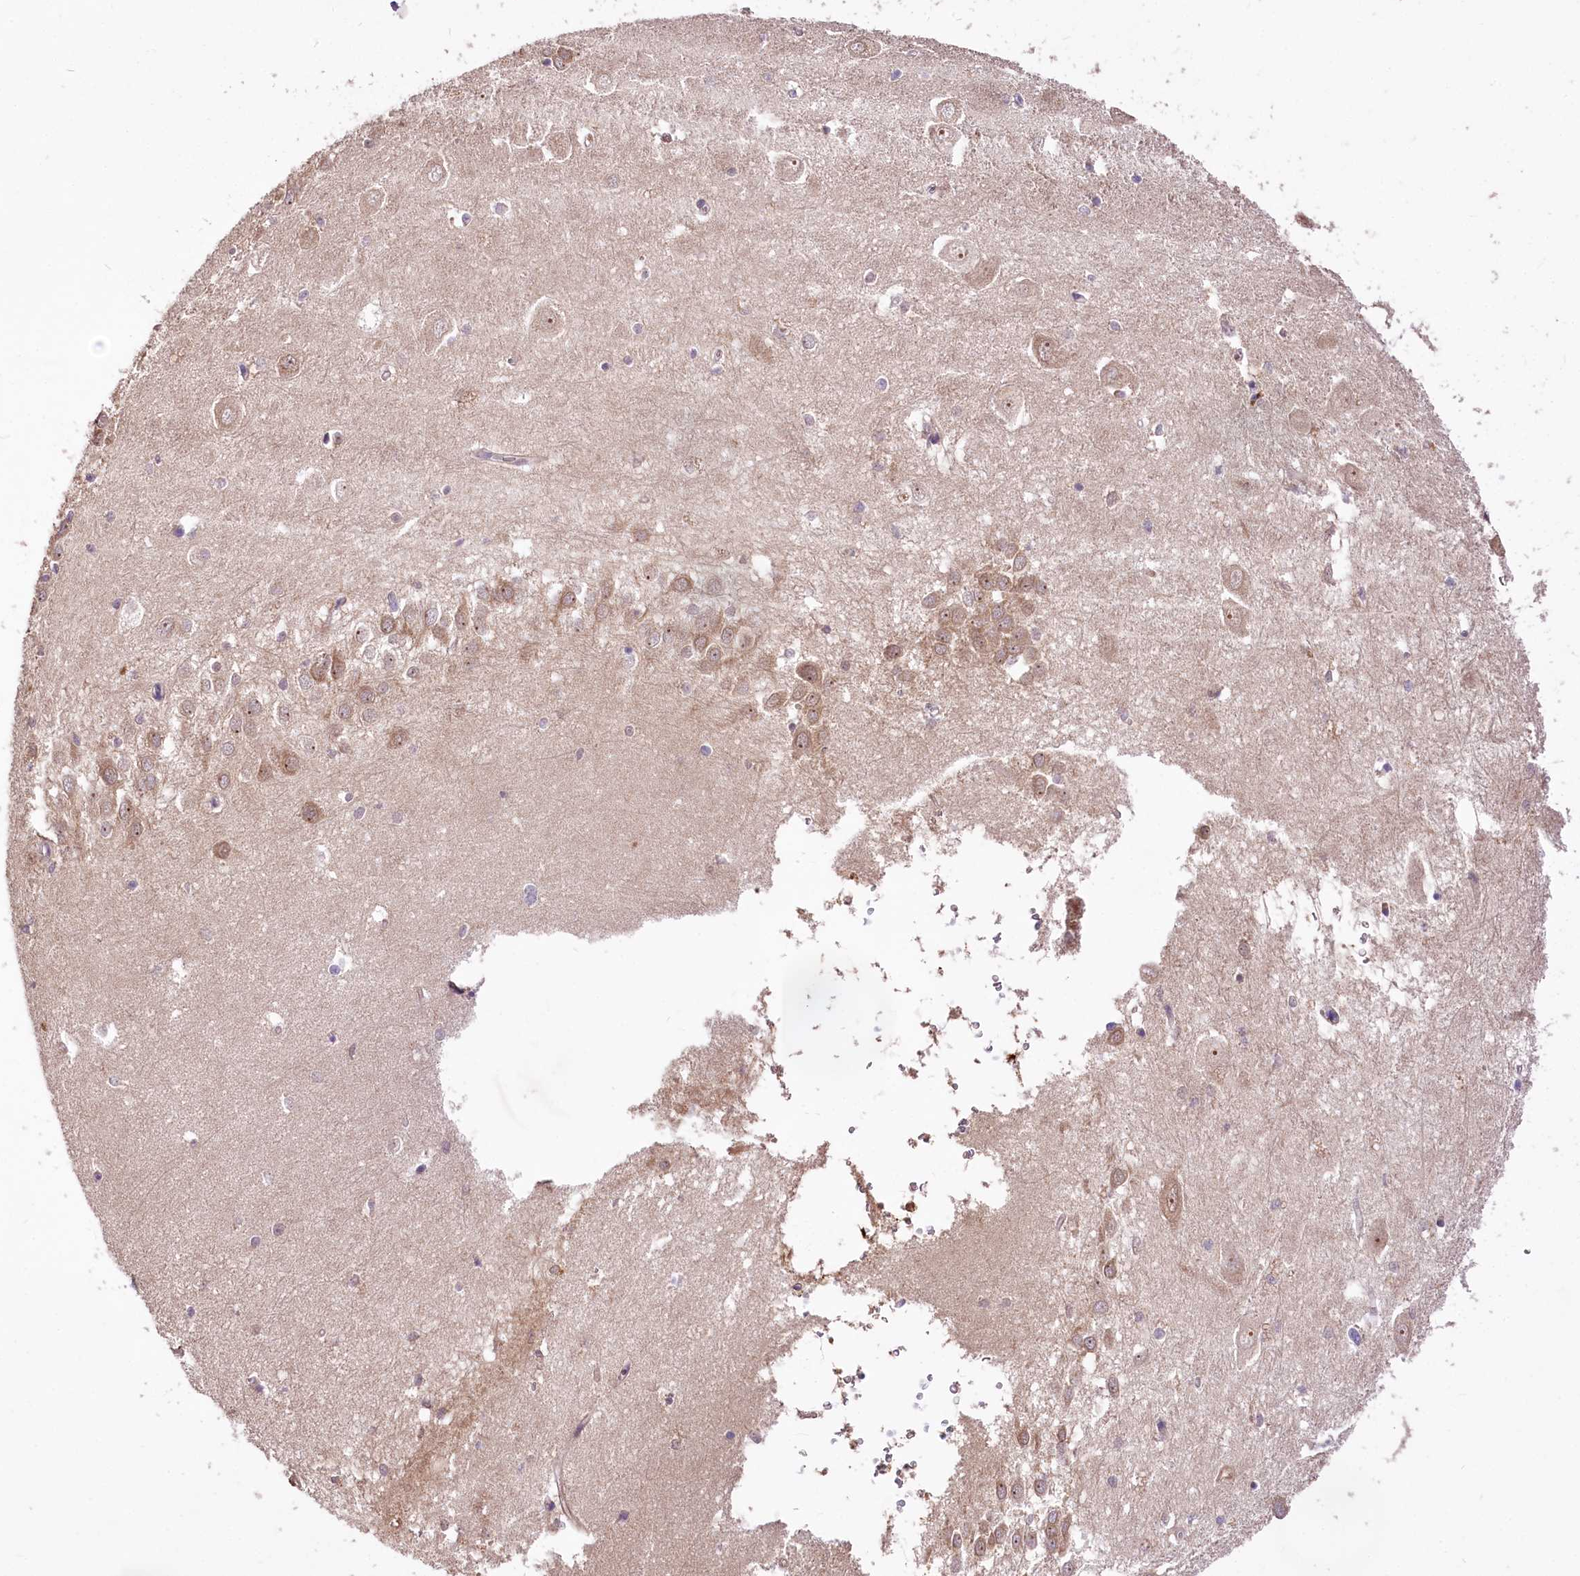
{"staining": {"intensity": "negative", "quantity": "none", "location": "none"}, "tissue": "hippocampus", "cell_type": "Glial cells", "image_type": "normal", "snomed": [{"axis": "morphology", "description": "Normal tissue, NOS"}, {"axis": "topography", "description": "Hippocampus"}], "caption": "Image shows no protein staining in glial cells of unremarkable hippocampus. (DAB (3,3'-diaminobenzidine) IHC with hematoxylin counter stain).", "gene": "SERGEF", "patient": {"sex": "female", "age": 64}}